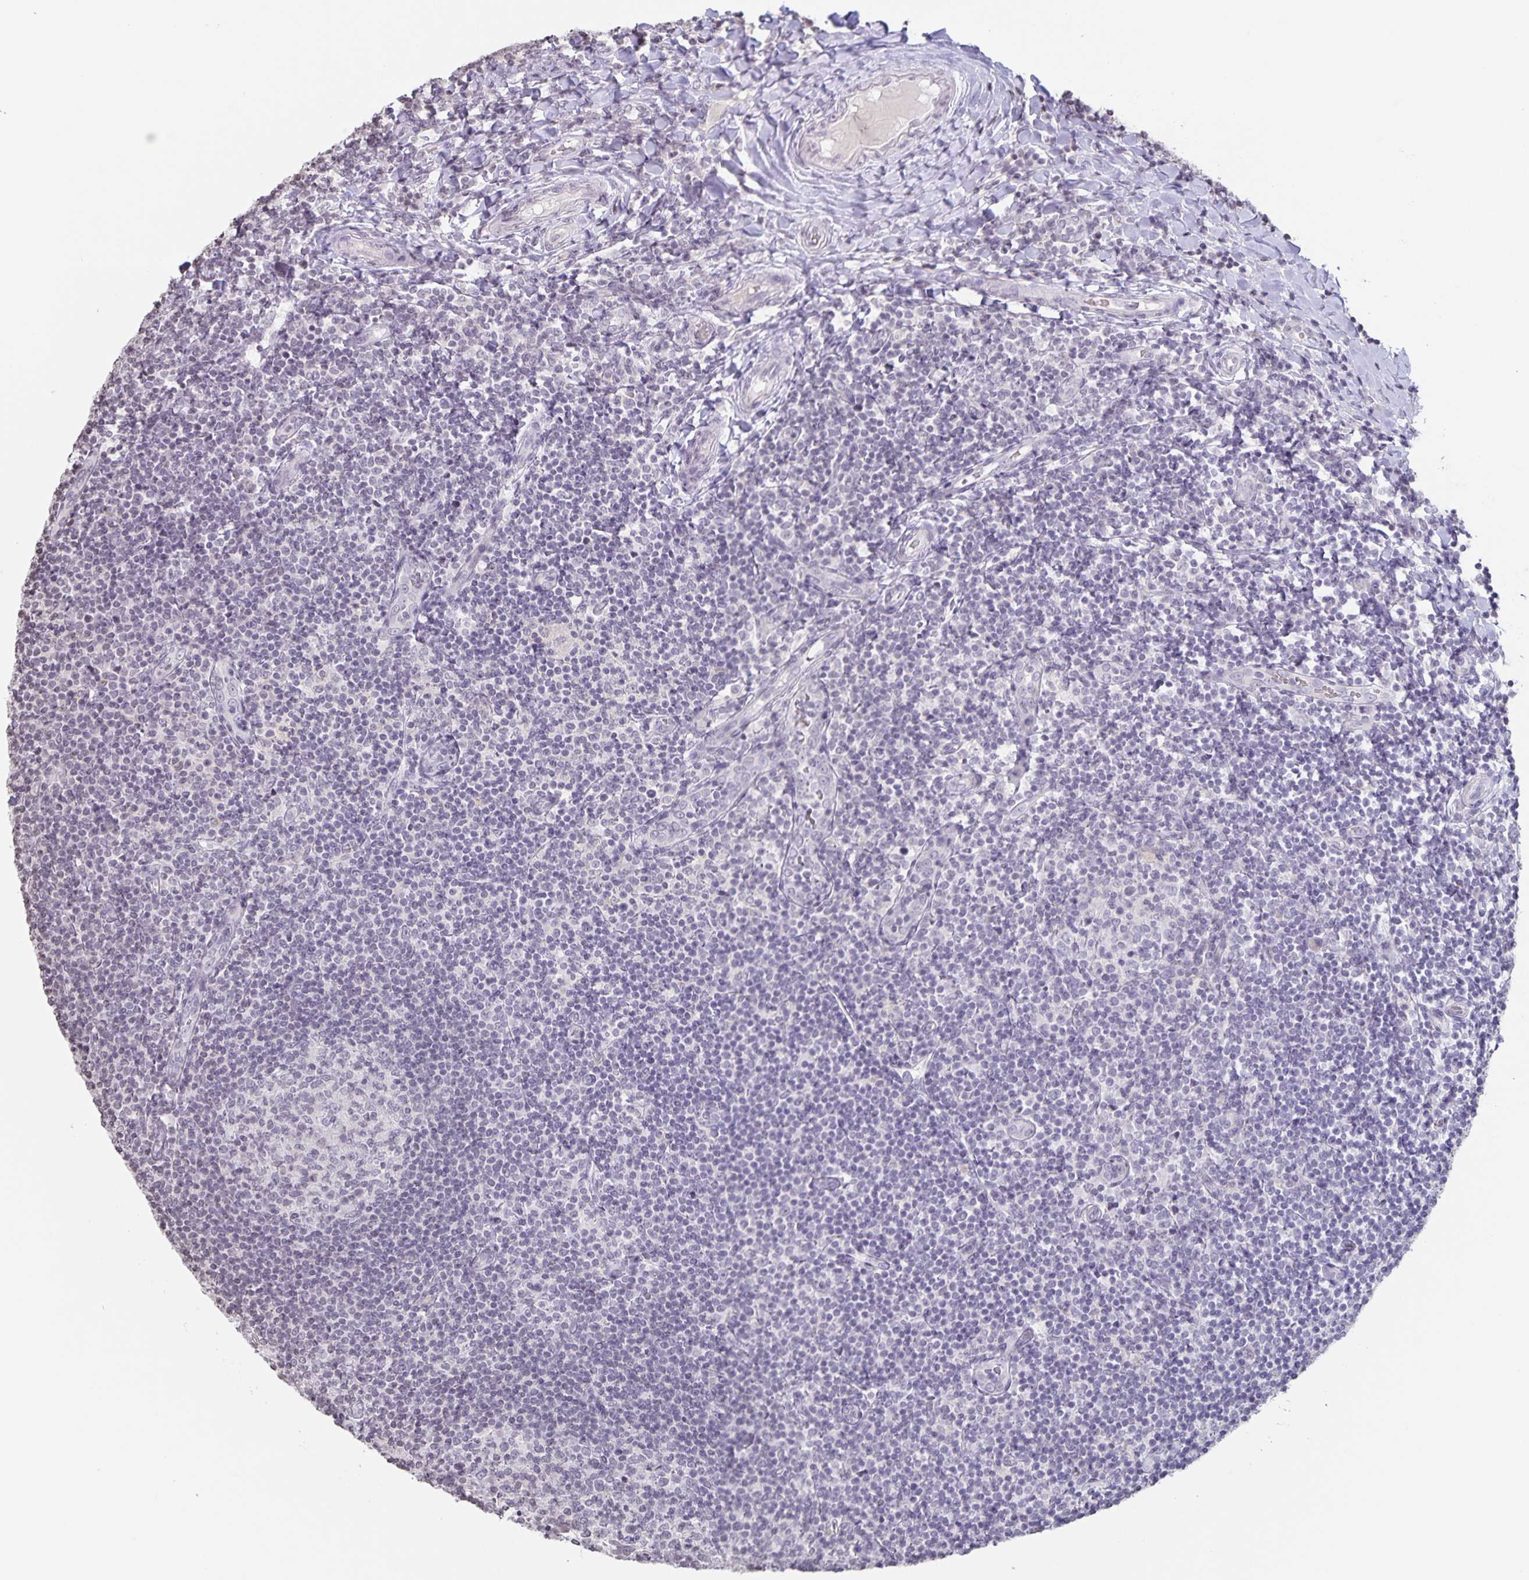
{"staining": {"intensity": "negative", "quantity": "none", "location": "none"}, "tissue": "tonsil", "cell_type": "Germinal center cells", "image_type": "normal", "snomed": [{"axis": "morphology", "description": "Normal tissue, NOS"}, {"axis": "topography", "description": "Tonsil"}], "caption": "Immunohistochemistry micrograph of unremarkable human tonsil stained for a protein (brown), which demonstrates no positivity in germinal center cells.", "gene": "AQP4", "patient": {"sex": "female", "age": 10}}